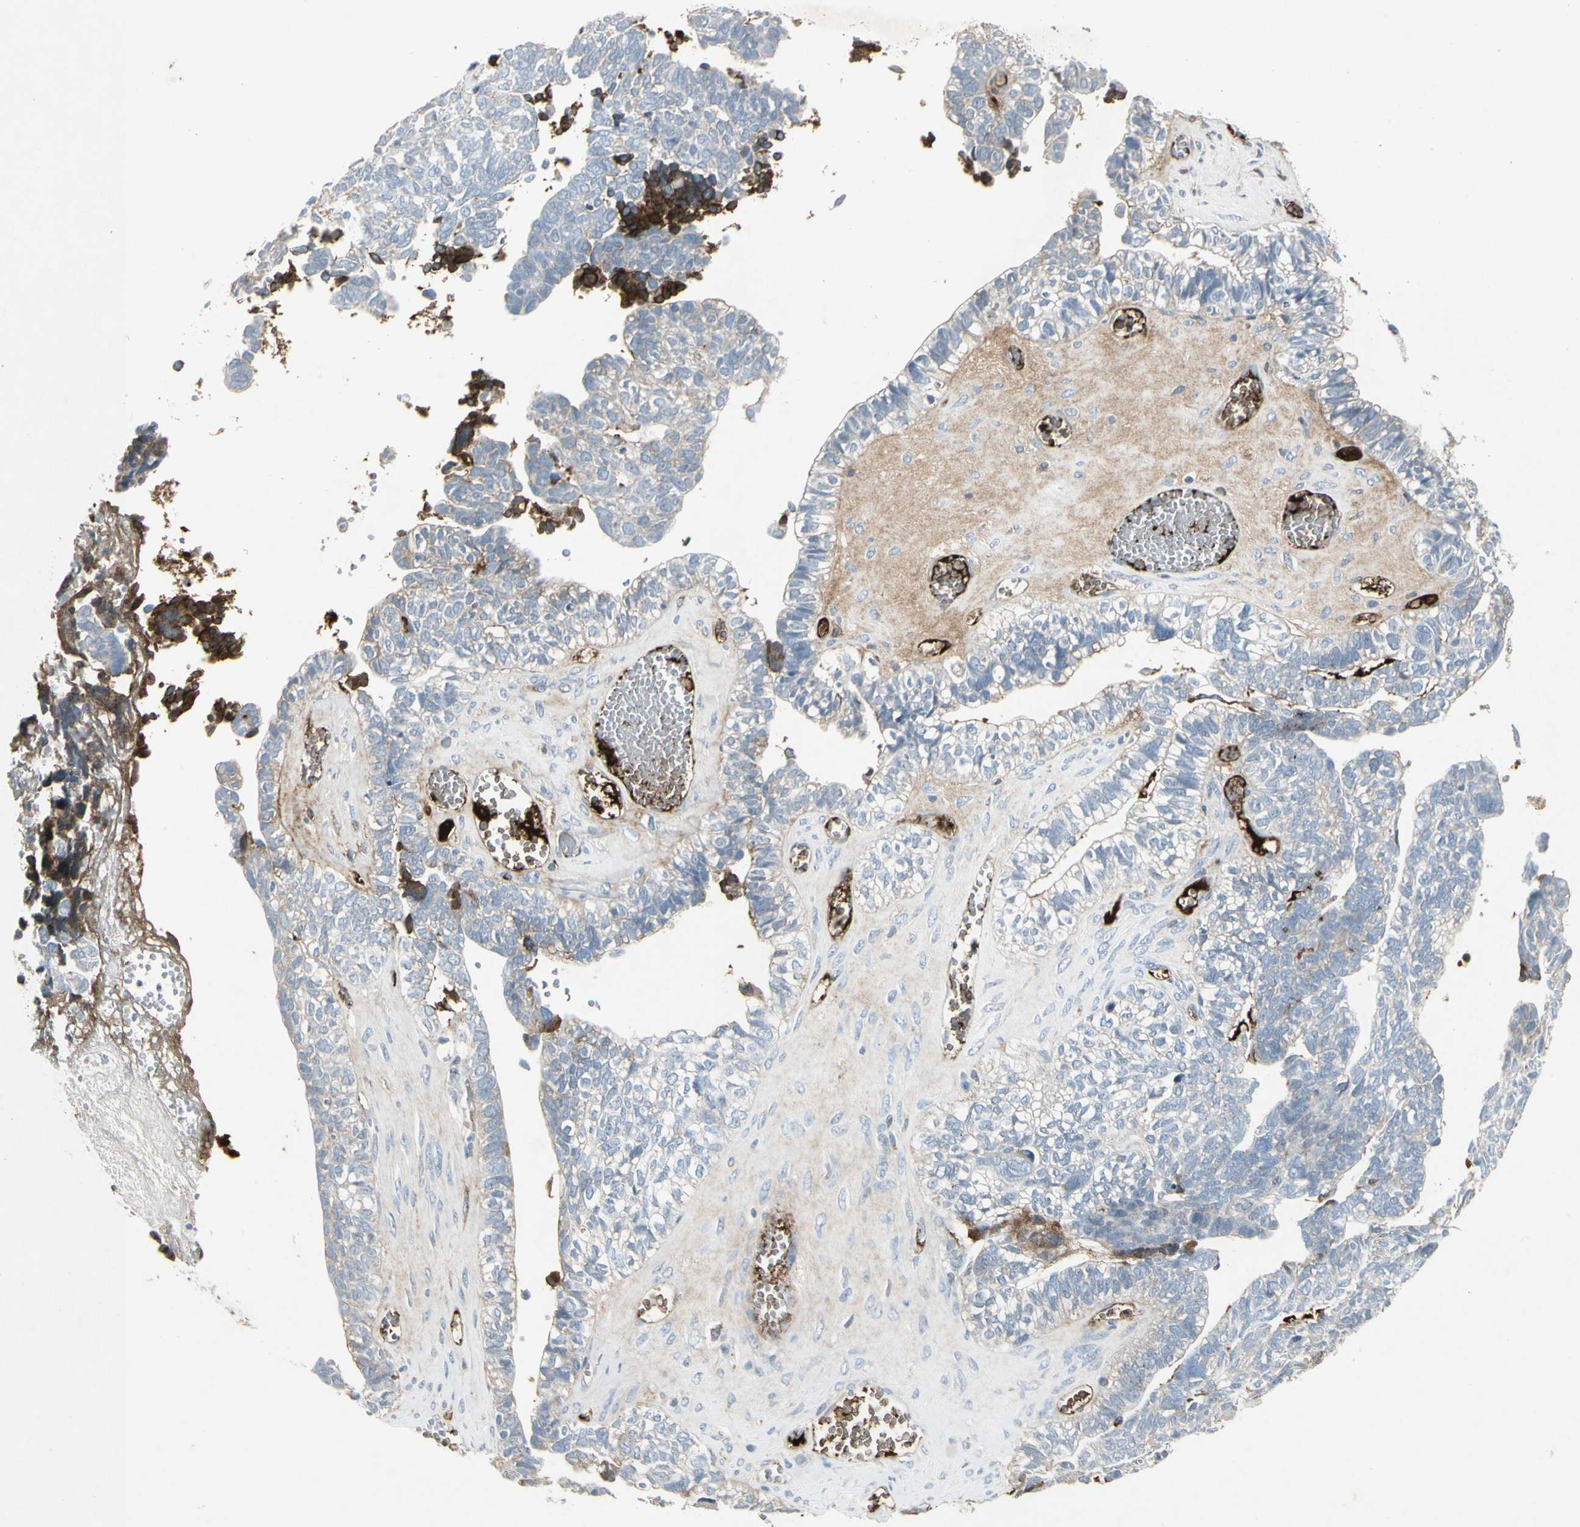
{"staining": {"intensity": "strong", "quantity": "<25%", "location": "cytoplasmic/membranous"}, "tissue": "ovarian cancer", "cell_type": "Tumor cells", "image_type": "cancer", "snomed": [{"axis": "morphology", "description": "Cystadenocarcinoma, serous, NOS"}, {"axis": "topography", "description": "Ovary"}], "caption": "There is medium levels of strong cytoplasmic/membranous staining in tumor cells of serous cystadenocarcinoma (ovarian), as demonstrated by immunohistochemical staining (brown color).", "gene": "IGHM", "patient": {"sex": "female", "age": 79}}